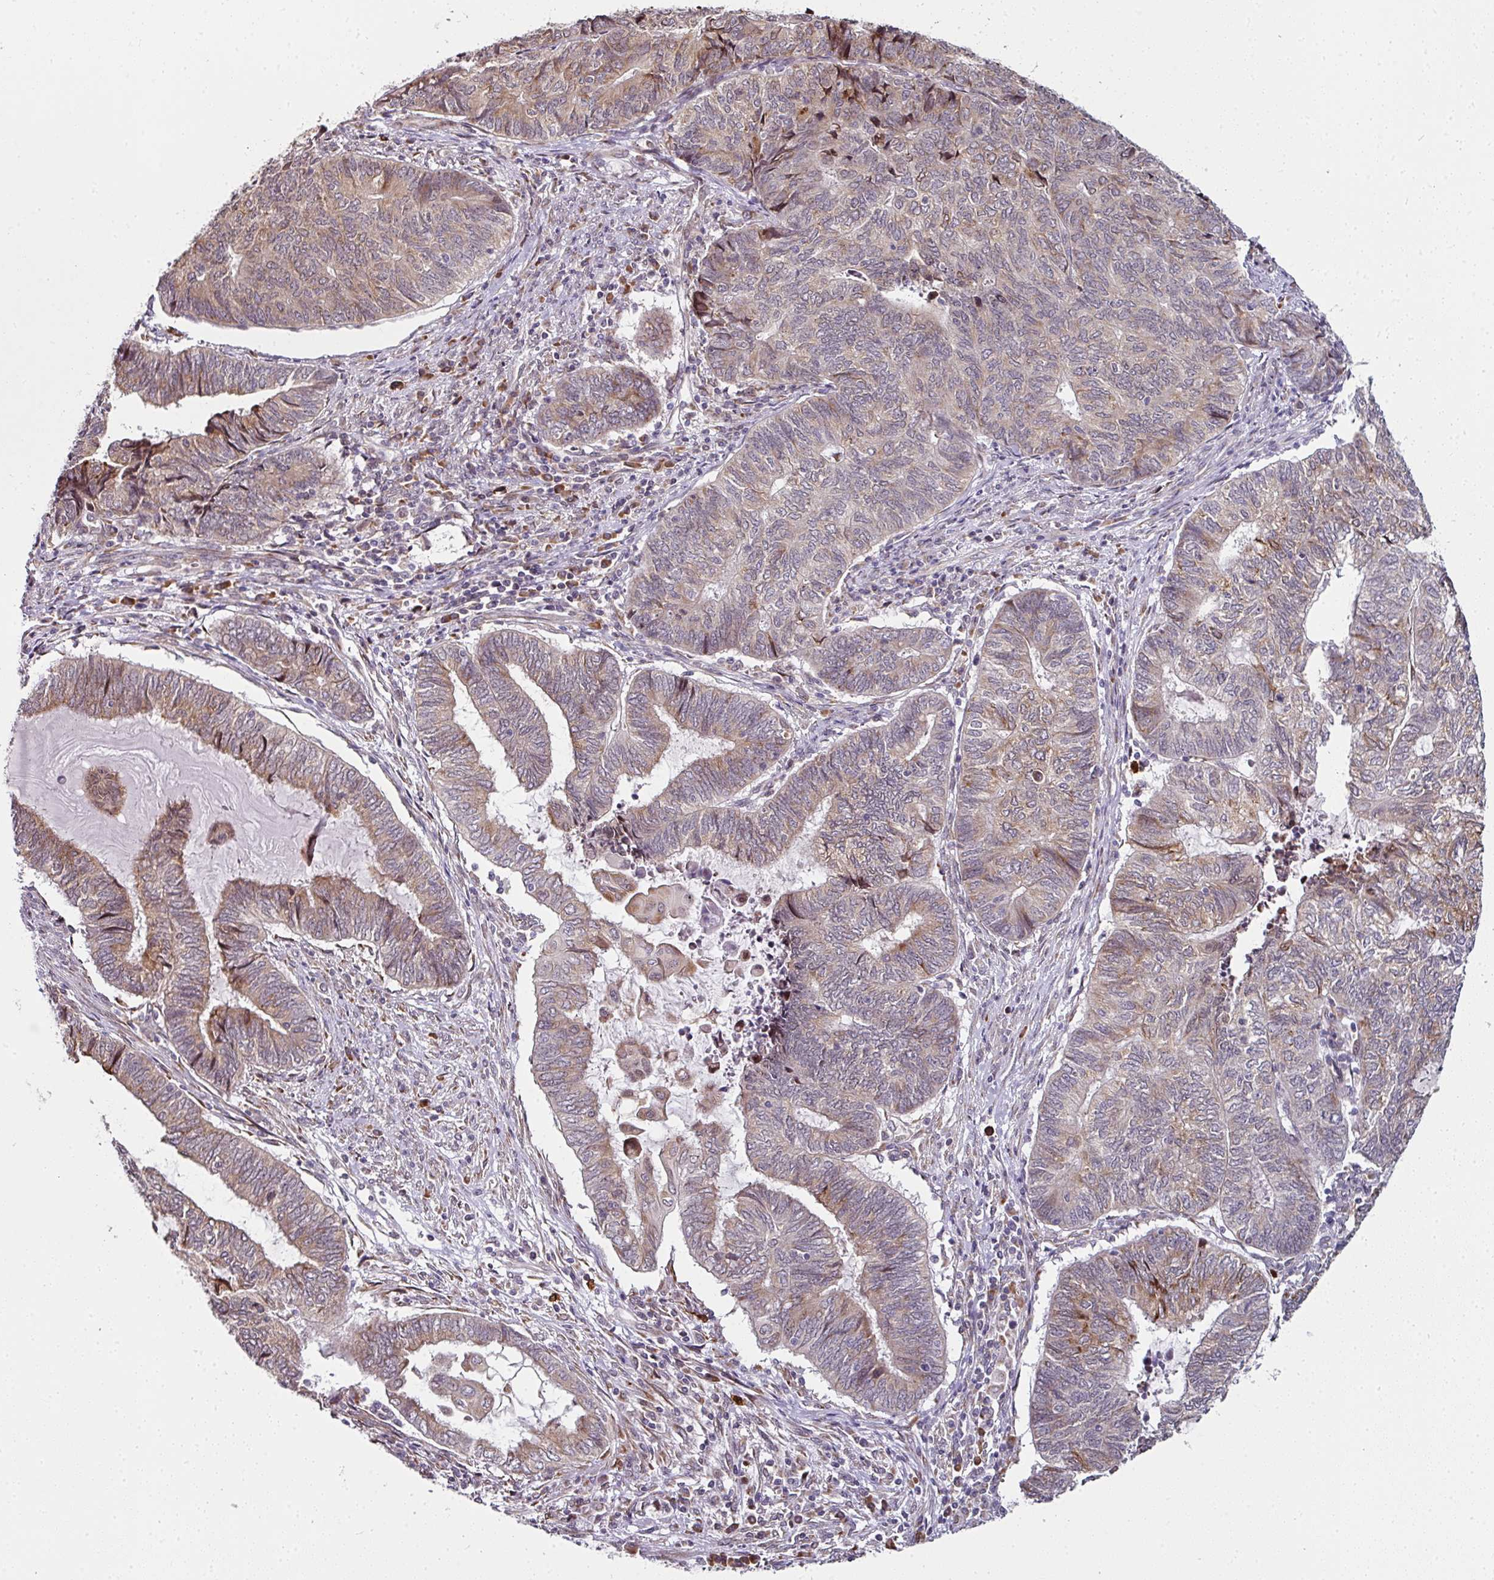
{"staining": {"intensity": "moderate", "quantity": ">75%", "location": "cytoplasmic/membranous"}, "tissue": "endometrial cancer", "cell_type": "Tumor cells", "image_type": "cancer", "snomed": [{"axis": "morphology", "description": "Adenocarcinoma, NOS"}, {"axis": "topography", "description": "Uterus"}, {"axis": "topography", "description": "Endometrium"}], "caption": "High-power microscopy captured an IHC photomicrograph of endometrial cancer, revealing moderate cytoplasmic/membranous staining in approximately >75% of tumor cells.", "gene": "APOLD1", "patient": {"sex": "female", "age": 70}}